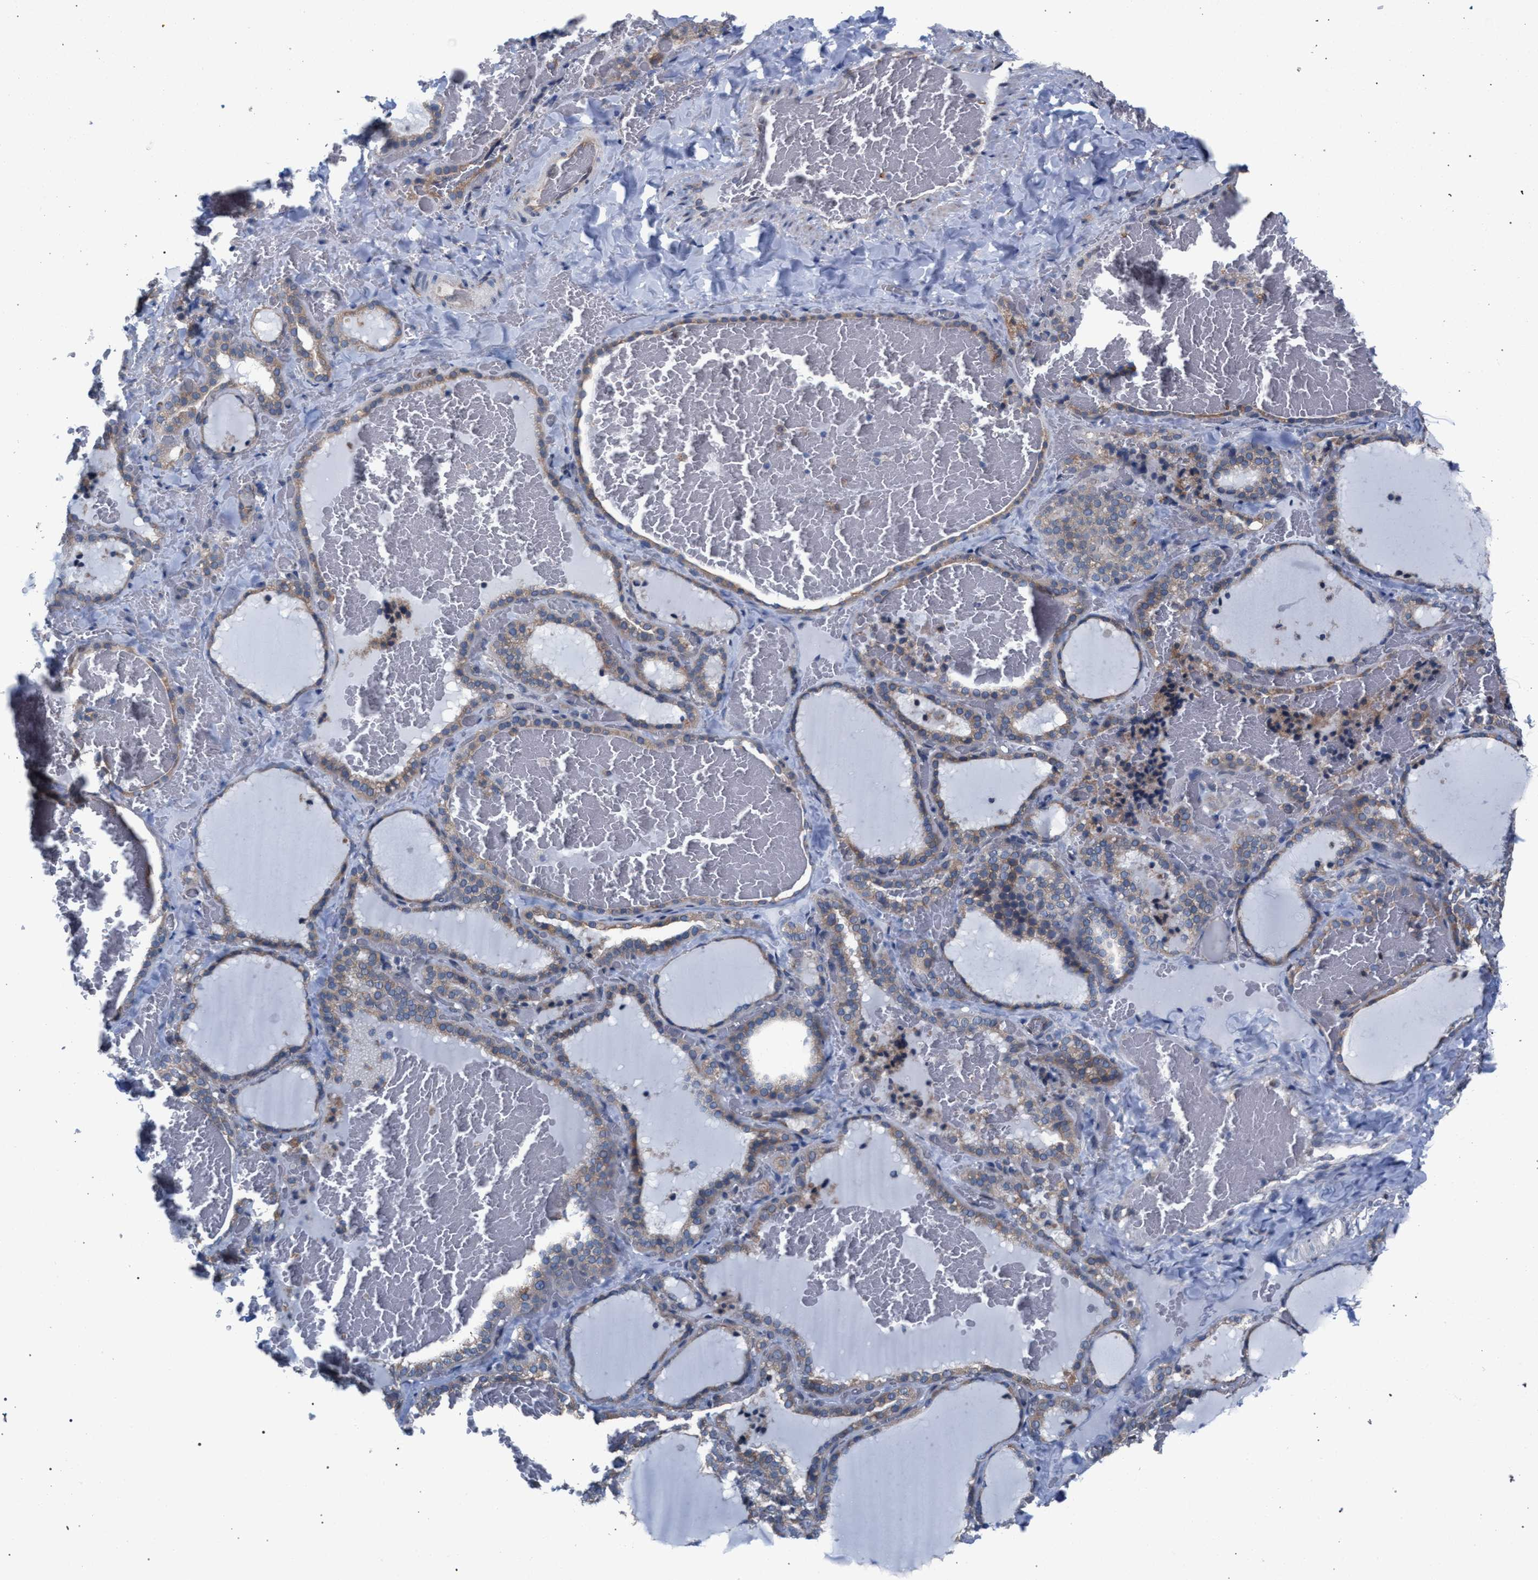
{"staining": {"intensity": "weak", "quantity": ">75%", "location": "cytoplasmic/membranous"}, "tissue": "thyroid gland", "cell_type": "Glandular cells", "image_type": "normal", "snomed": [{"axis": "morphology", "description": "Normal tissue, NOS"}, {"axis": "topography", "description": "Thyroid gland"}], "caption": "Immunohistochemistry of unremarkable thyroid gland exhibits low levels of weak cytoplasmic/membranous expression in approximately >75% of glandular cells.", "gene": "ARPC5L", "patient": {"sex": "female", "age": 22}}